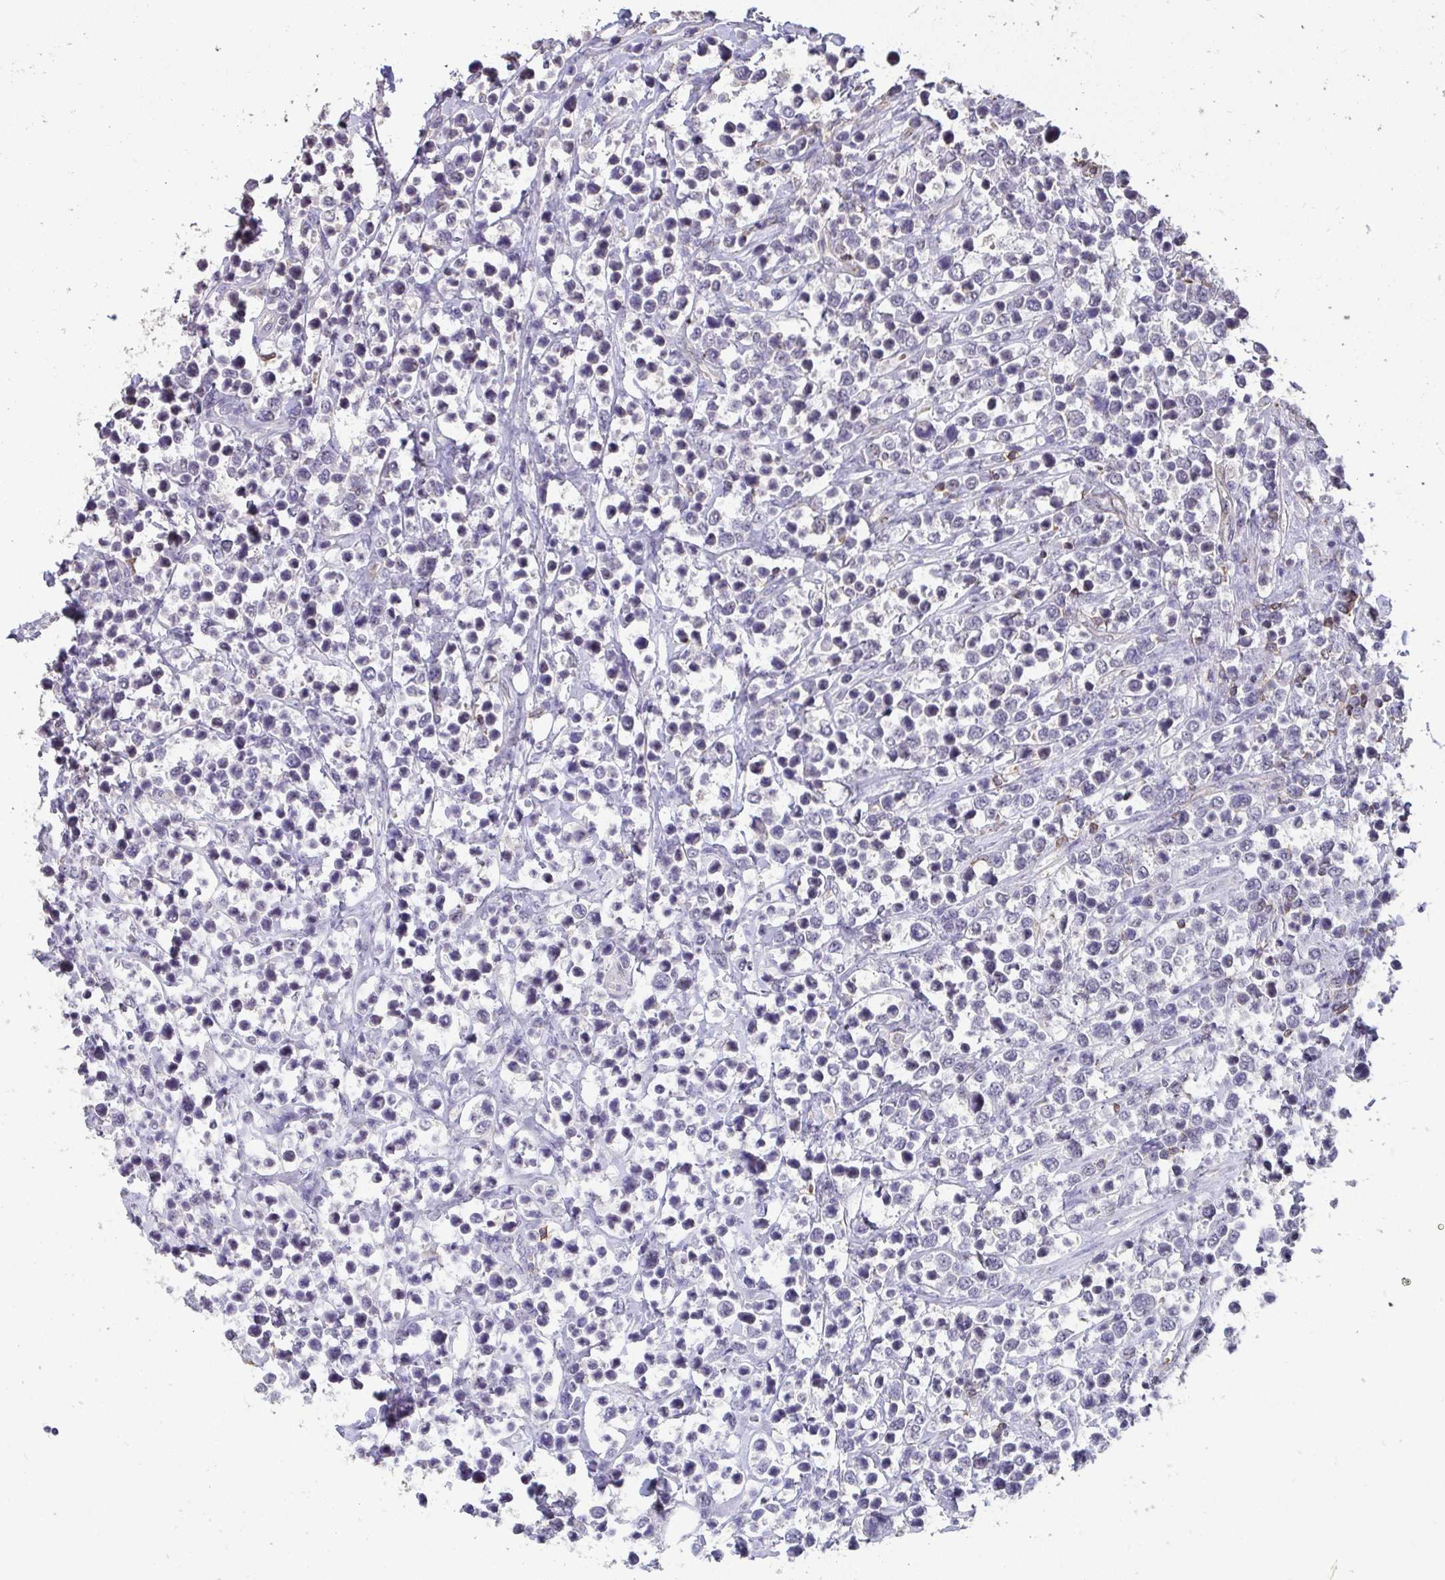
{"staining": {"intensity": "negative", "quantity": "none", "location": "none"}, "tissue": "lymphoma", "cell_type": "Tumor cells", "image_type": "cancer", "snomed": [{"axis": "morphology", "description": "Malignant lymphoma, non-Hodgkin's type, High grade"}, {"axis": "topography", "description": "Soft tissue"}], "caption": "Protein analysis of high-grade malignant lymphoma, non-Hodgkin's type shows no significant positivity in tumor cells.", "gene": "SENP3", "patient": {"sex": "female", "age": 56}}